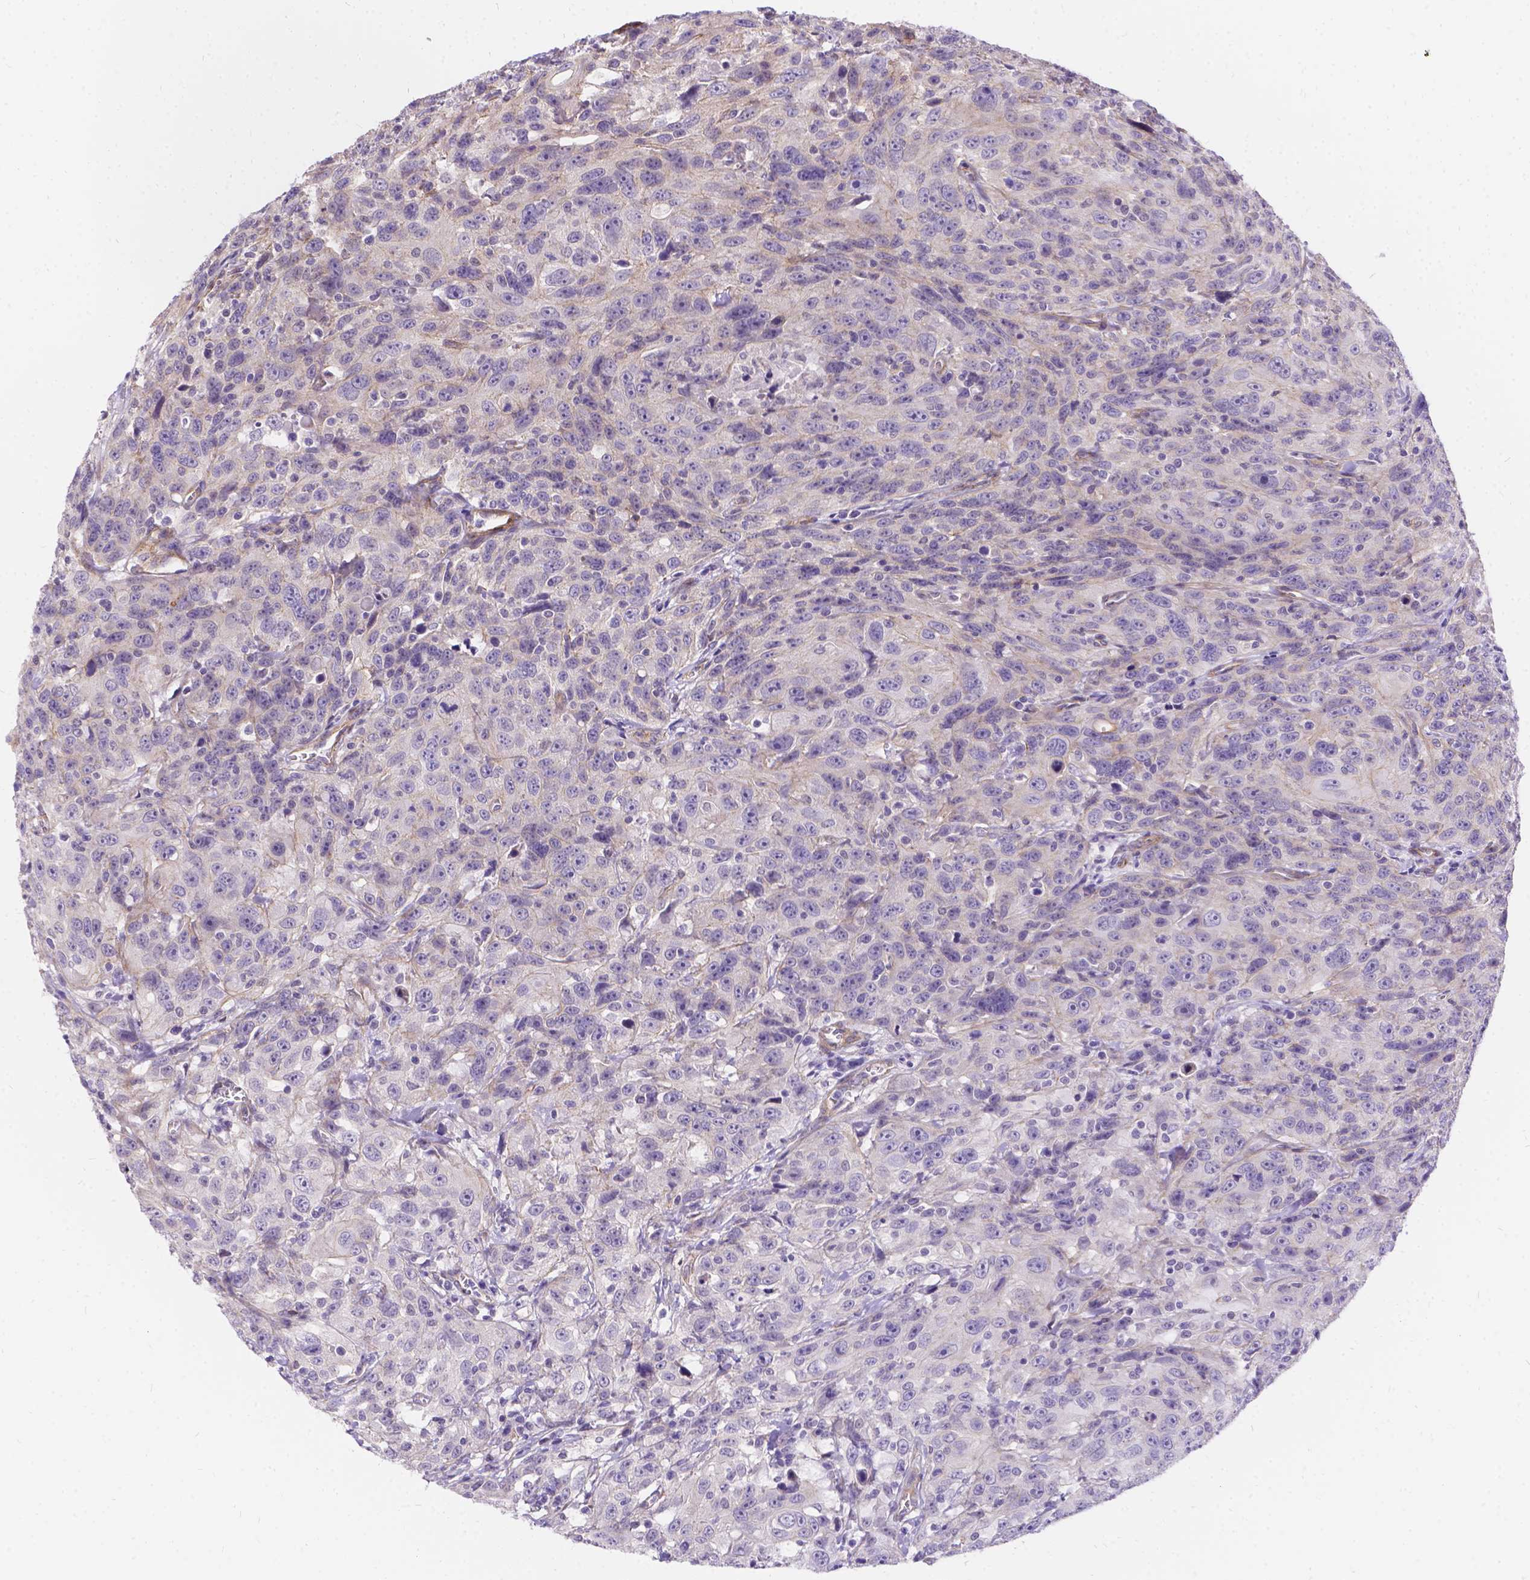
{"staining": {"intensity": "negative", "quantity": "none", "location": "none"}, "tissue": "urothelial cancer", "cell_type": "Tumor cells", "image_type": "cancer", "snomed": [{"axis": "morphology", "description": "Urothelial carcinoma, NOS"}, {"axis": "morphology", "description": "Urothelial carcinoma, High grade"}, {"axis": "topography", "description": "Urinary bladder"}], "caption": "A photomicrograph of transitional cell carcinoma stained for a protein displays no brown staining in tumor cells.", "gene": "PALS1", "patient": {"sex": "female", "age": 73}}